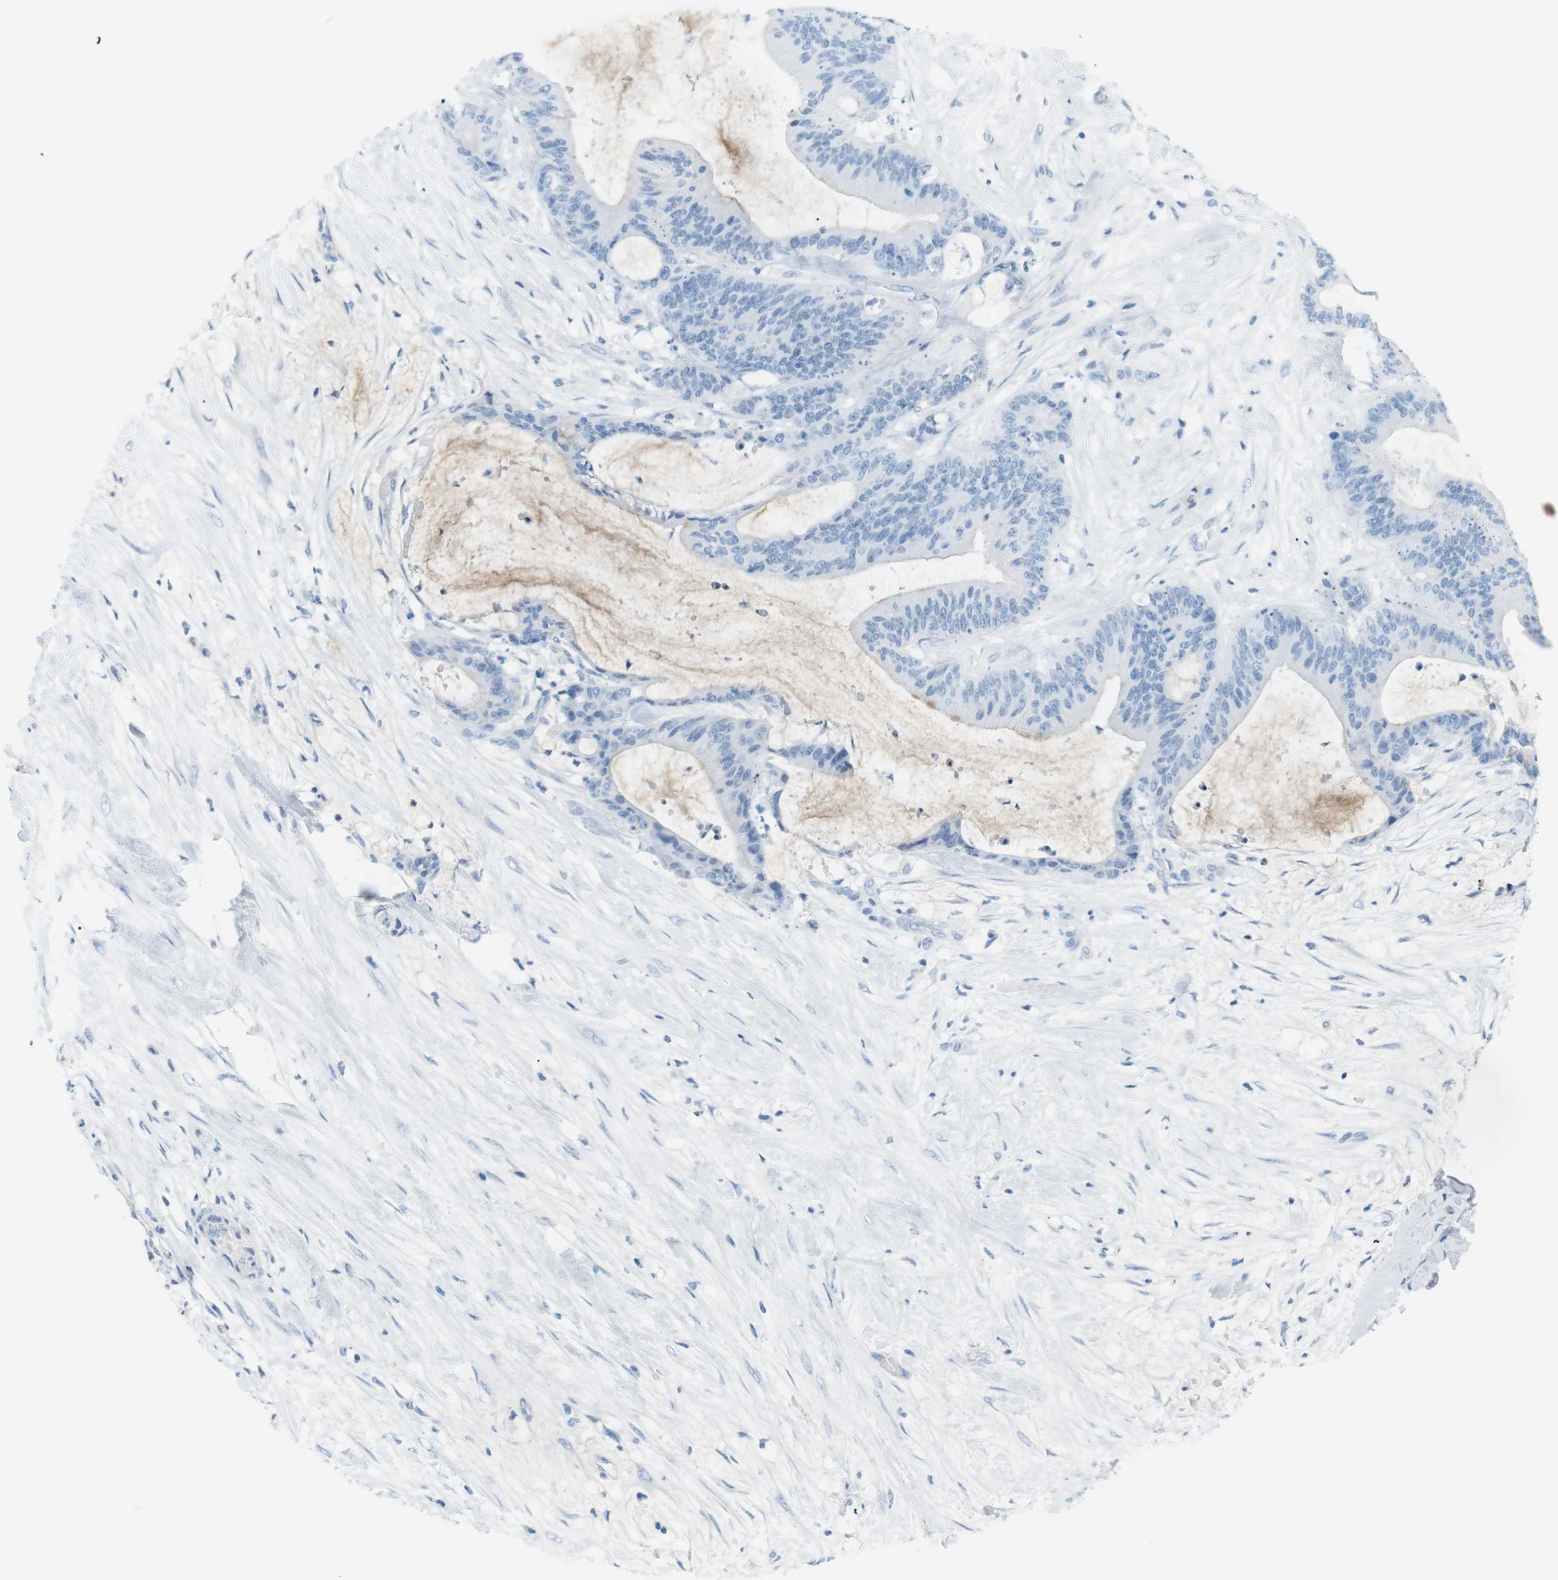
{"staining": {"intensity": "negative", "quantity": "none", "location": "none"}, "tissue": "liver cancer", "cell_type": "Tumor cells", "image_type": "cancer", "snomed": [{"axis": "morphology", "description": "Cholangiocarcinoma"}, {"axis": "topography", "description": "Liver"}], "caption": "Protein analysis of liver cancer displays no significant staining in tumor cells. The staining was performed using DAB (3,3'-diaminobenzidine) to visualize the protein expression in brown, while the nuclei were stained in blue with hematoxylin (Magnification: 20x).", "gene": "AZGP1", "patient": {"sex": "female", "age": 73}}